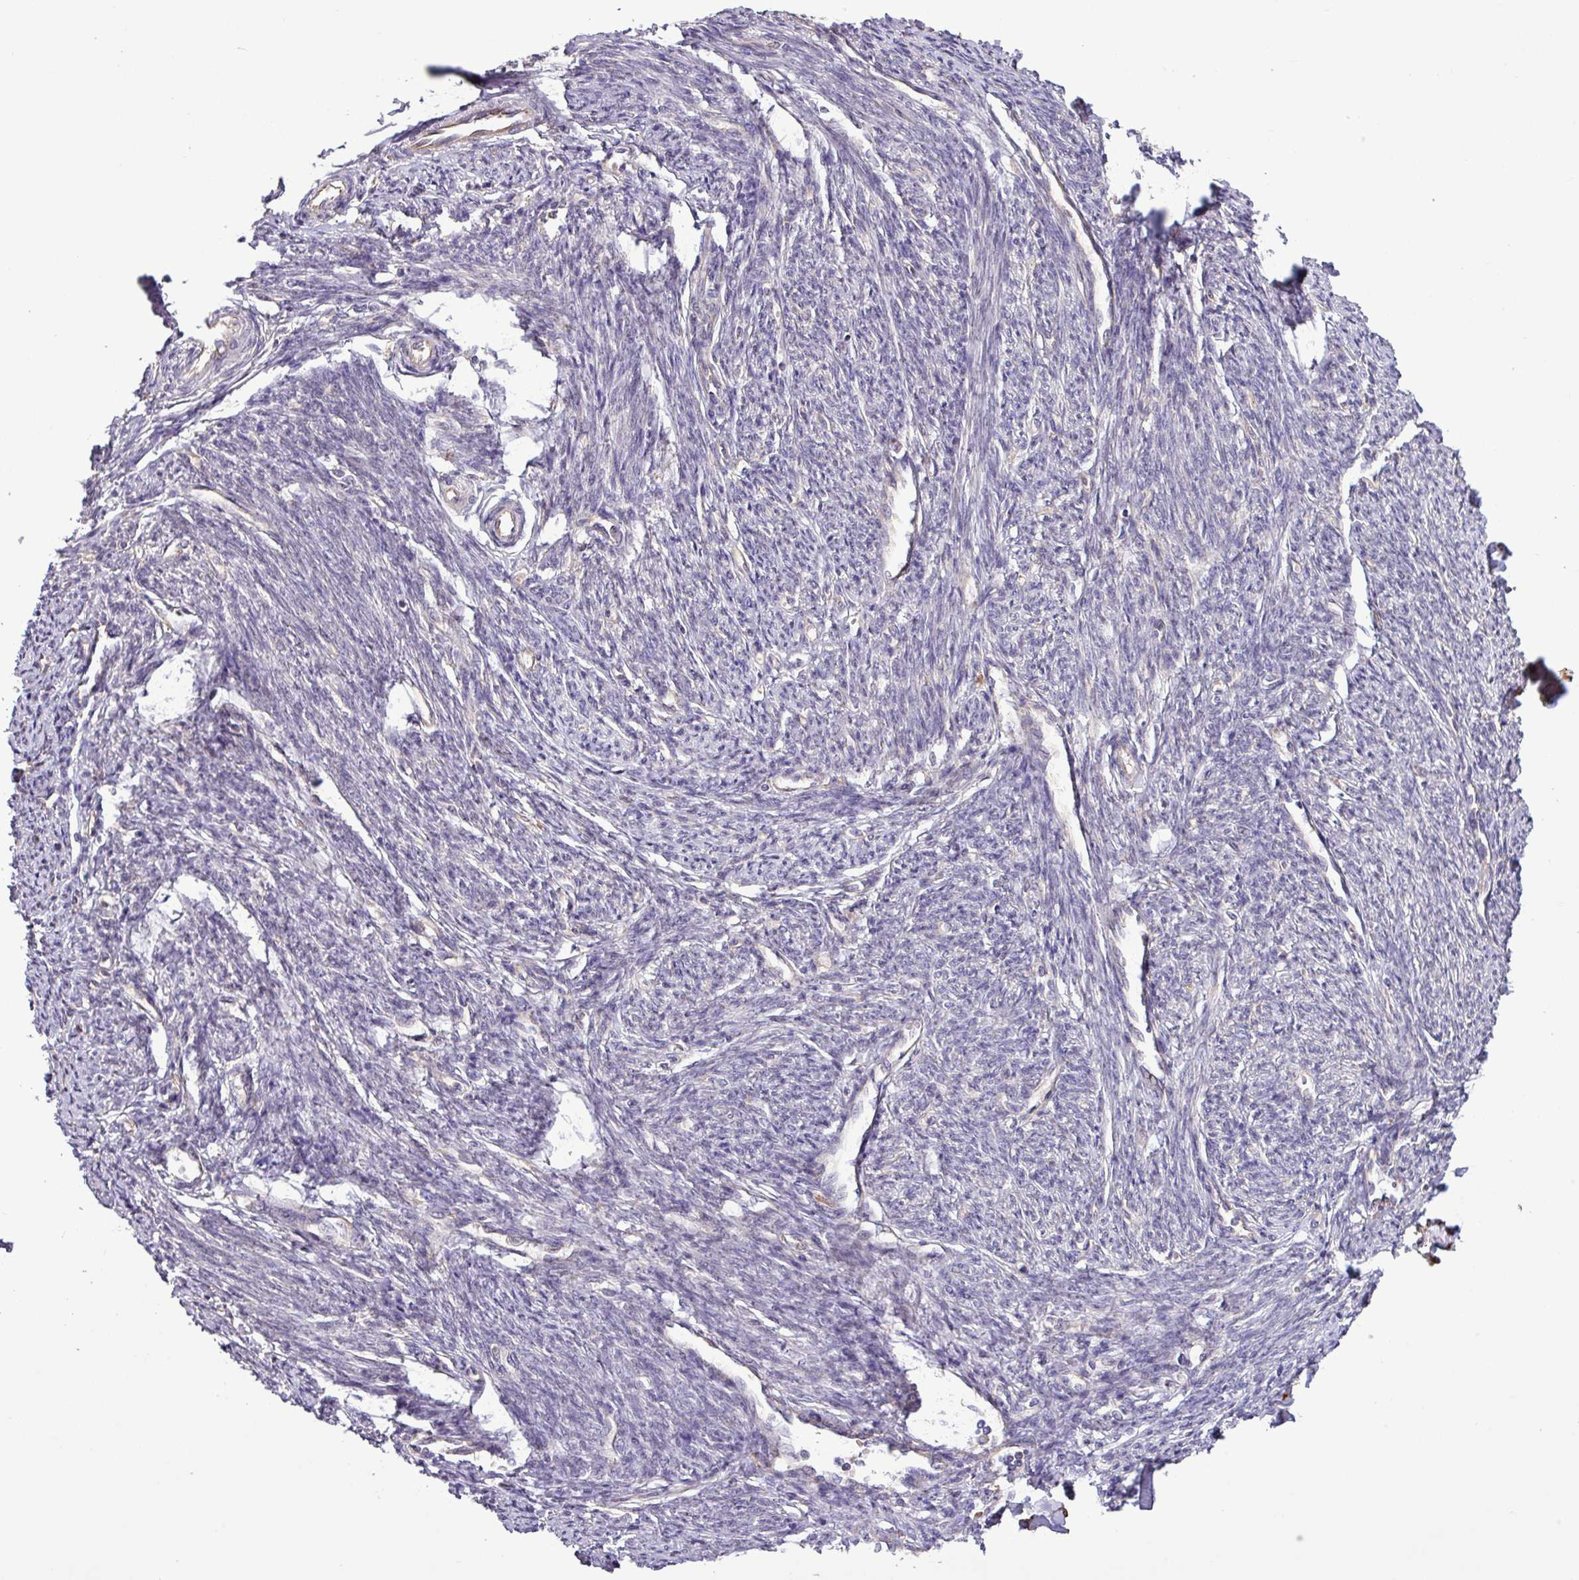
{"staining": {"intensity": "weak", "quantity": "25%-75%", "location": "cytoplasmic/membranous"}, "tissue": "smooth muscle", "cell_type": "Smooth muscle cells", "image_type": "normal", "snomed": [{"axis": "morphology", "description": "Normal tissue, NOS"}, {"axis": "topography", "description": "Smooth muscle"}, {"axis": "topography", "description": "Fallopian tube"}], "caption": "Immunohistochemical staining of benign smooth muscle exhibits weak cytoplasmic/membranous protein staining in approximately 25%-75% of smooth muscle cells.", "gene": "MEGF6", "patient": {"sex": "female", "age": 59}}